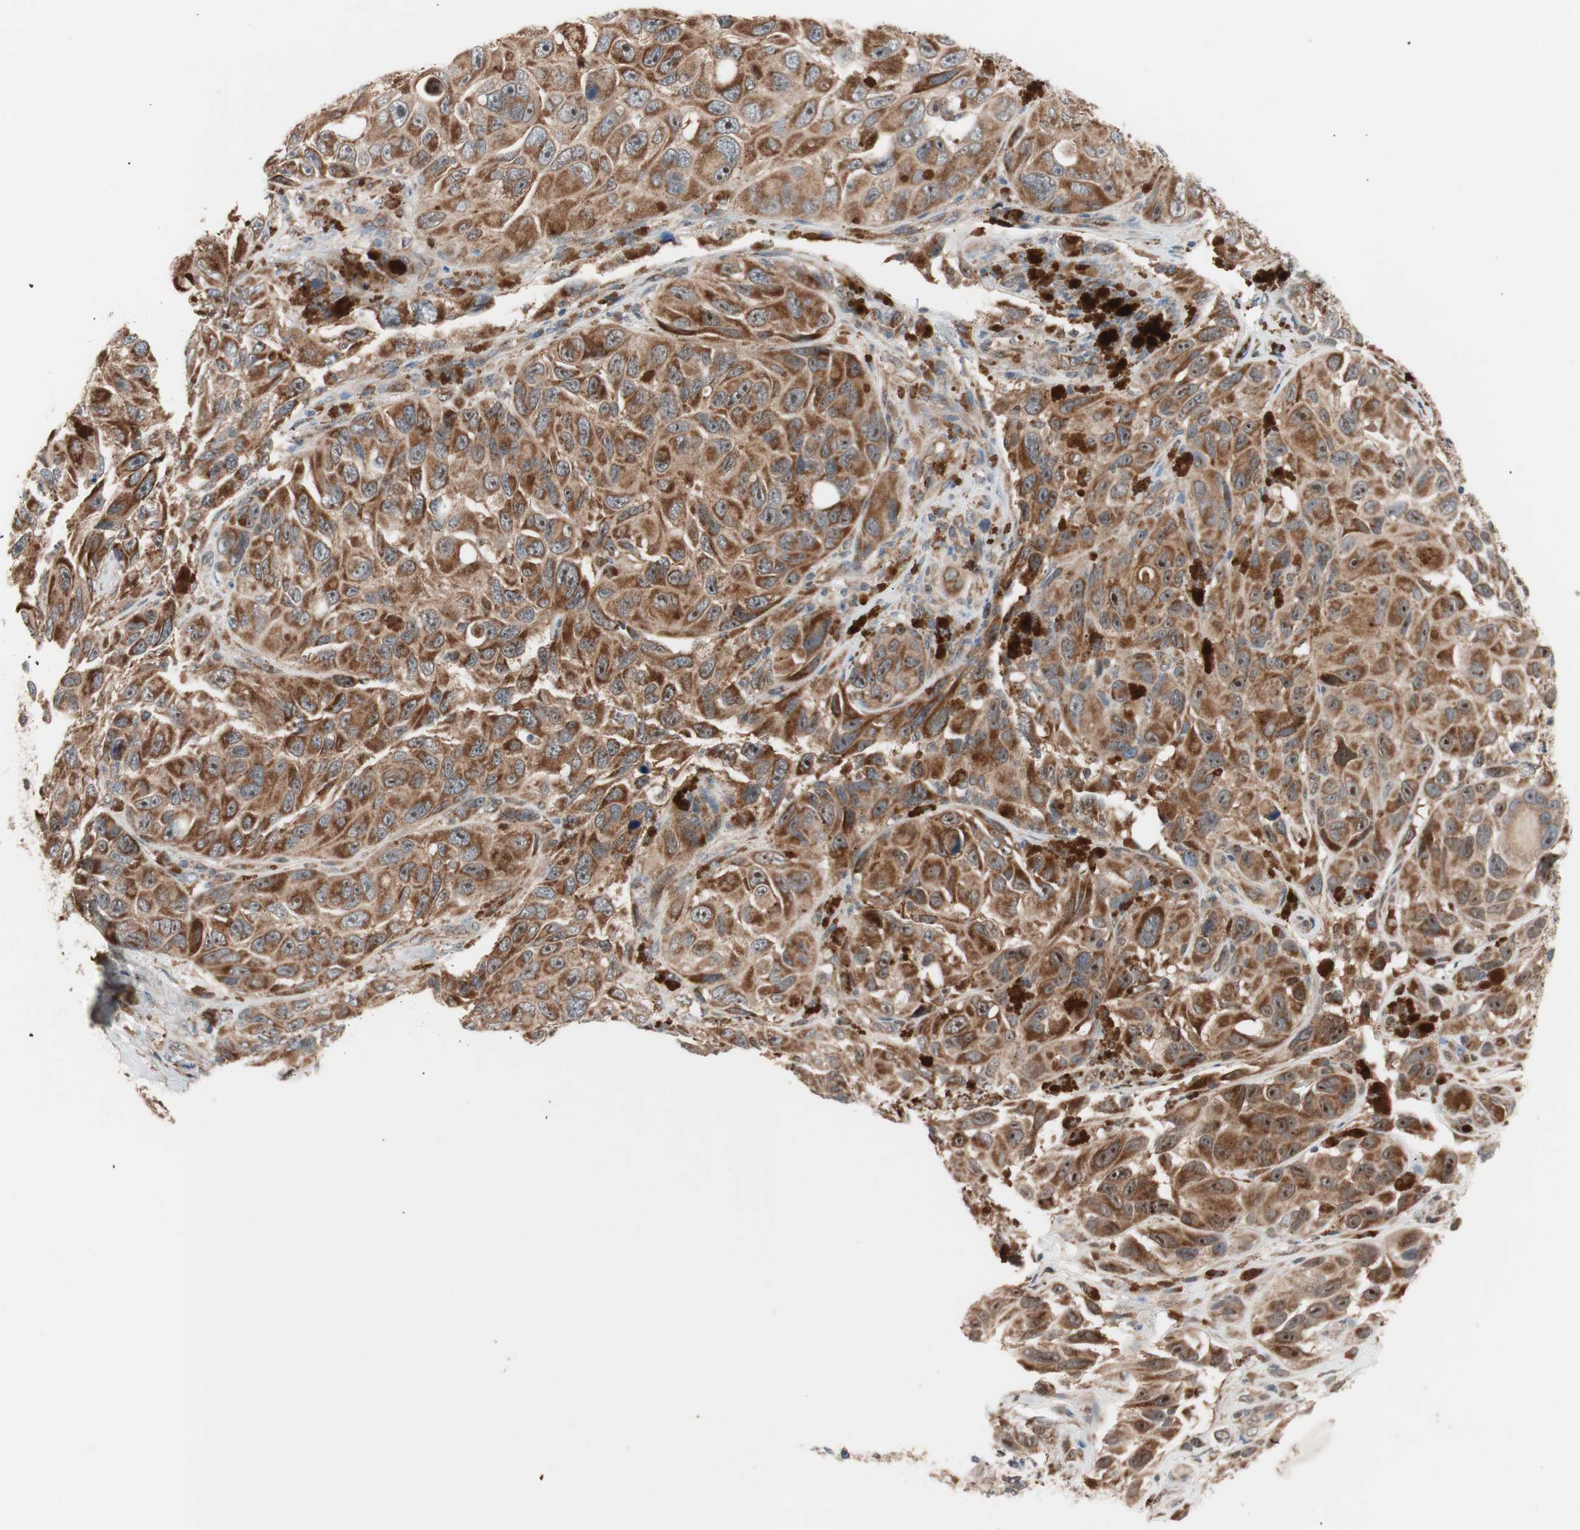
{"staining": {"intensity": "strong", "quantity": ">75%", "location": "cytoplasmic/membranous"}, "tissue": "melanoma", "cell_type": "Tumor cells", "image_type": "cancer", "snomed": [{"axis": "morphology", "description": "Malignant melanoma, NOS"}, {"axis": "topography", "description": "Skin"}], "caption": "This image demonstrates malignant melanoma stained with immunohistochemistry (IHC) to label a protein in brown. The cytoplasmic/membranous of tumor cells show strong positivity for the protein. Nuclei are counter-stained blue.", "gene": "HMBS", "patient": {"sex": "female", "age": 73}}